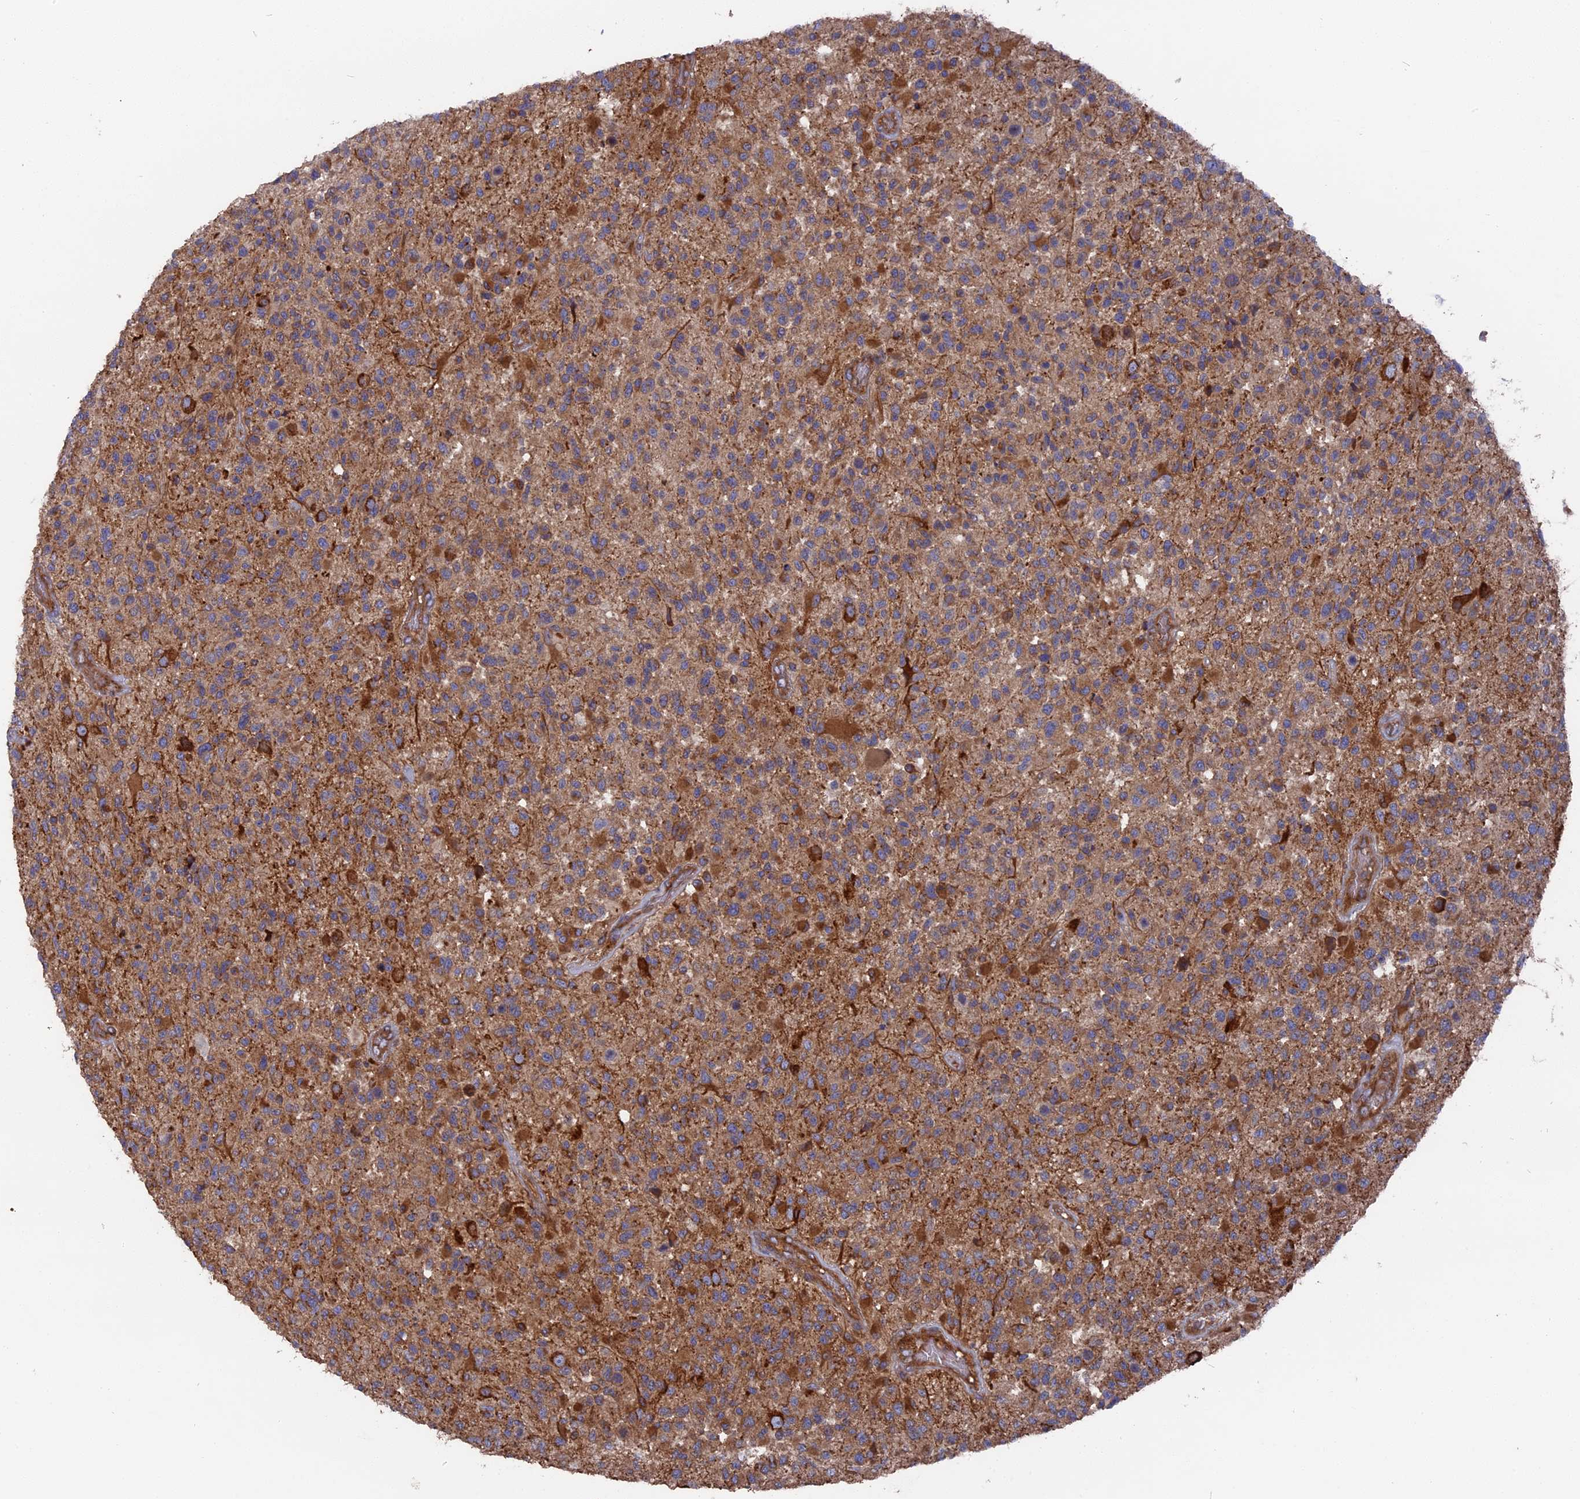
{"staining": {"intensity": "strong", "quantity": "<25%", "location": "cytoplasmic/membranous"}, "tissue": "glioma", "cell_type": "Tumor cells", "image_type": "cancer", "snomed": [{"axis": "morphology", "description": "Glioma, malignant, High grade"}, {"axis": "morphology", "description": "Glioblastoma, NOS"}, {"axis": "topography", "description": "Brain"}], "caption": "About <25% of tumor cells in glioblastoma demonstrate strong cytoplasmic/membranous protein expression as visualized by brown immunohistochemical staining.", "gene": "TELO2", "patient": {"sex": "male", "age": 60}}